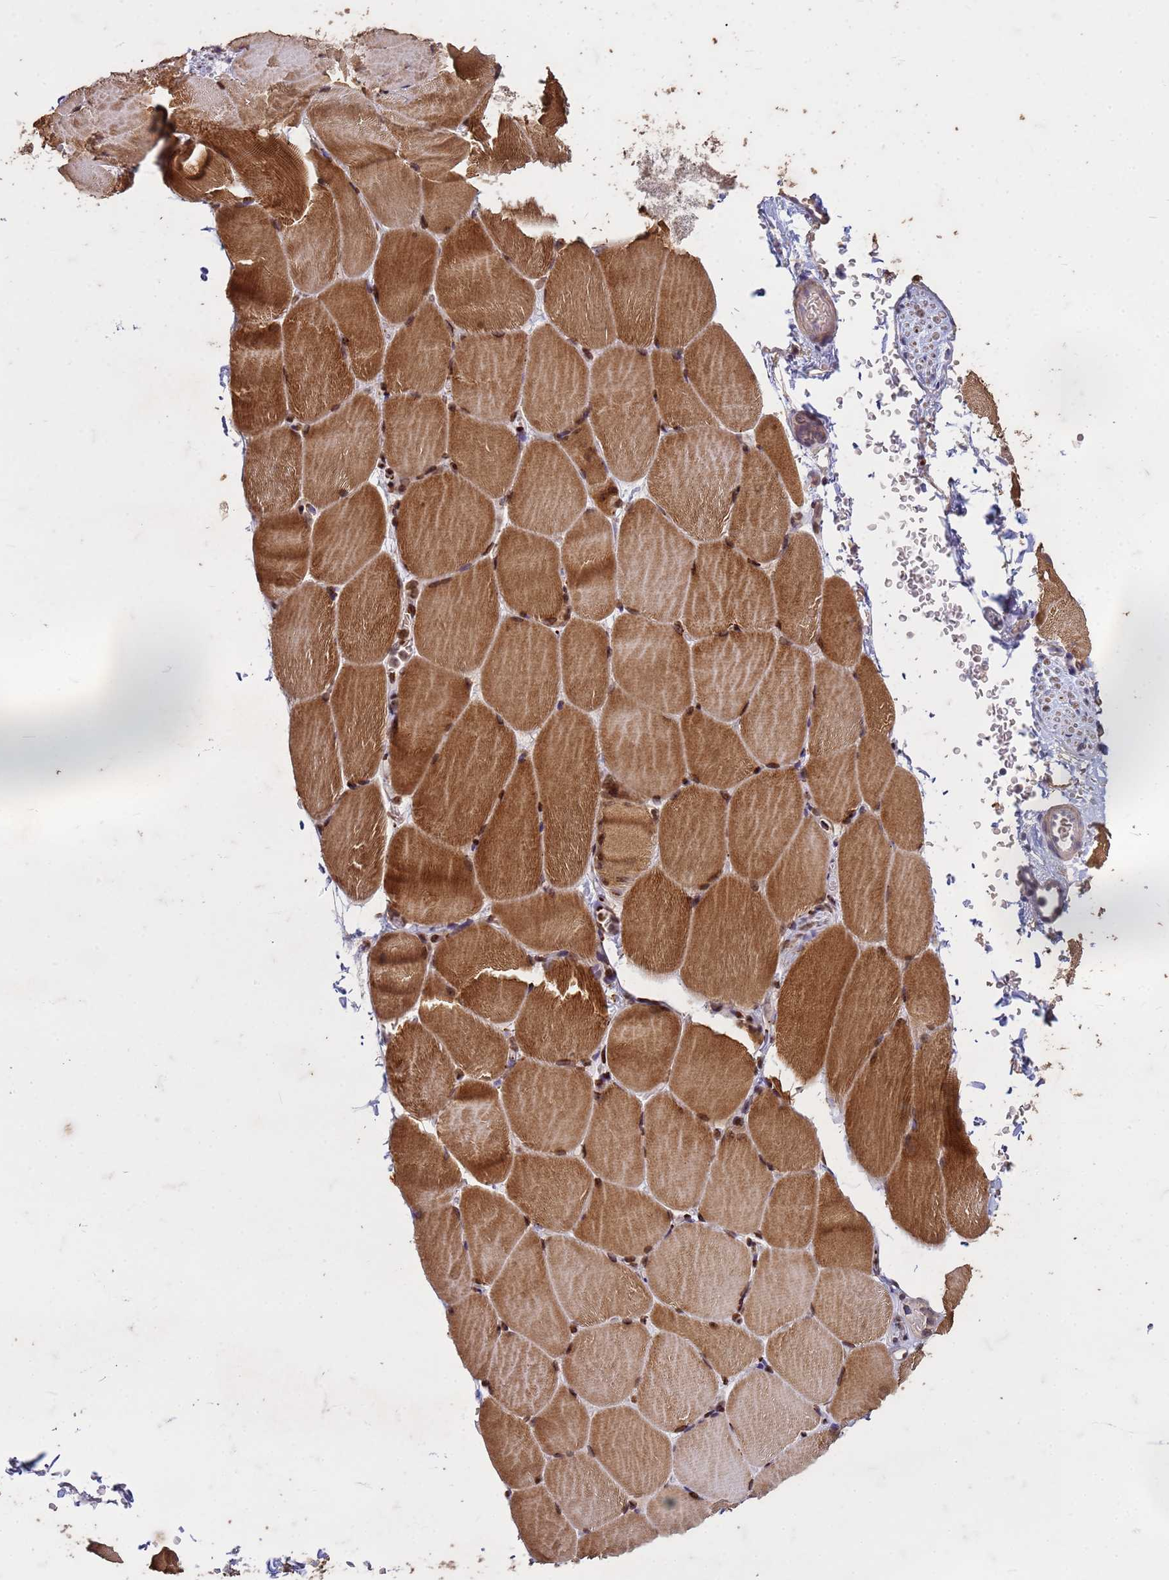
{"staining": {"intensity": "moderate", "quantity": ">75%", "location": "cytoplasmic/membranous,nuclear"}, "tissue": "skeletal muscle", "cell_type": "Myocytes", "image_type": "normal", "snomed": [{"axis": "morphology", "description": "Normal tissue, NOS"}, {"axis": "topography", "description": "Skeletal muscle"}, {"axis": "topography", "description": "Parathyroid gland"}], "caption": "Skeletal muscle stained for a protein (brown) shows moderate cytoplasmic/membranous,nuclear positive expression in approximately >75% of myocytes.", "gene": "FAM184B", "patient": {"sex": "female", "age": 37}}